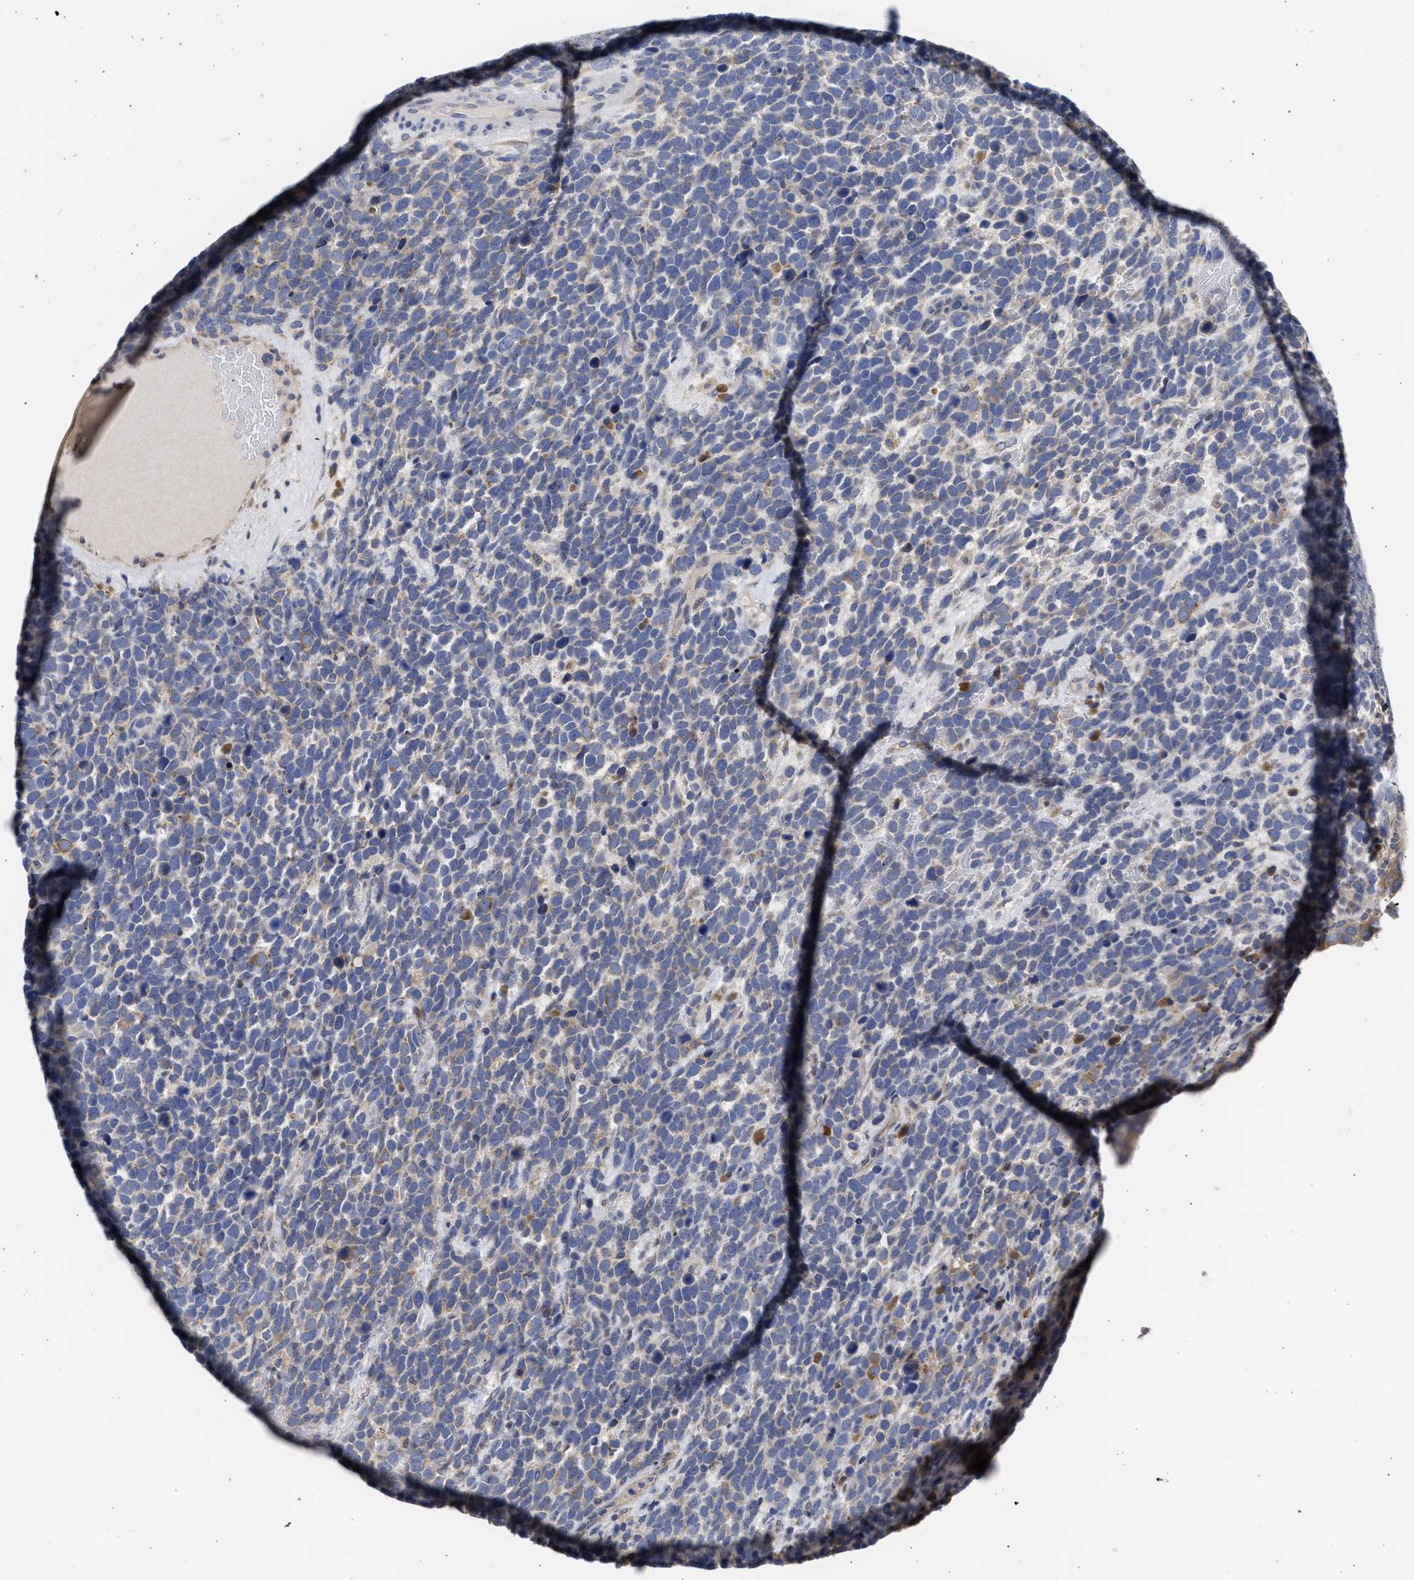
{"staining": {"intensity": "weak", "quantity": ">75%", "location": "cytoplasmic/membranous"}, "tissue": "urothelial cancer", "cell_type": "Tumor cells", "image_type": "cancer", "snomed": [{"axis": "morphology", "description": "Urothelial carcinoma, High grade"}, {"axis": "topography", "description": "Urinary bladder"}], "caption": "Protein staining shows weak cytoplasmic/membranous staining in about >75% of tumor cells in urothelial cancer.", "gene": "TMED1", "patient": {"sex": "female", "age": 82}}